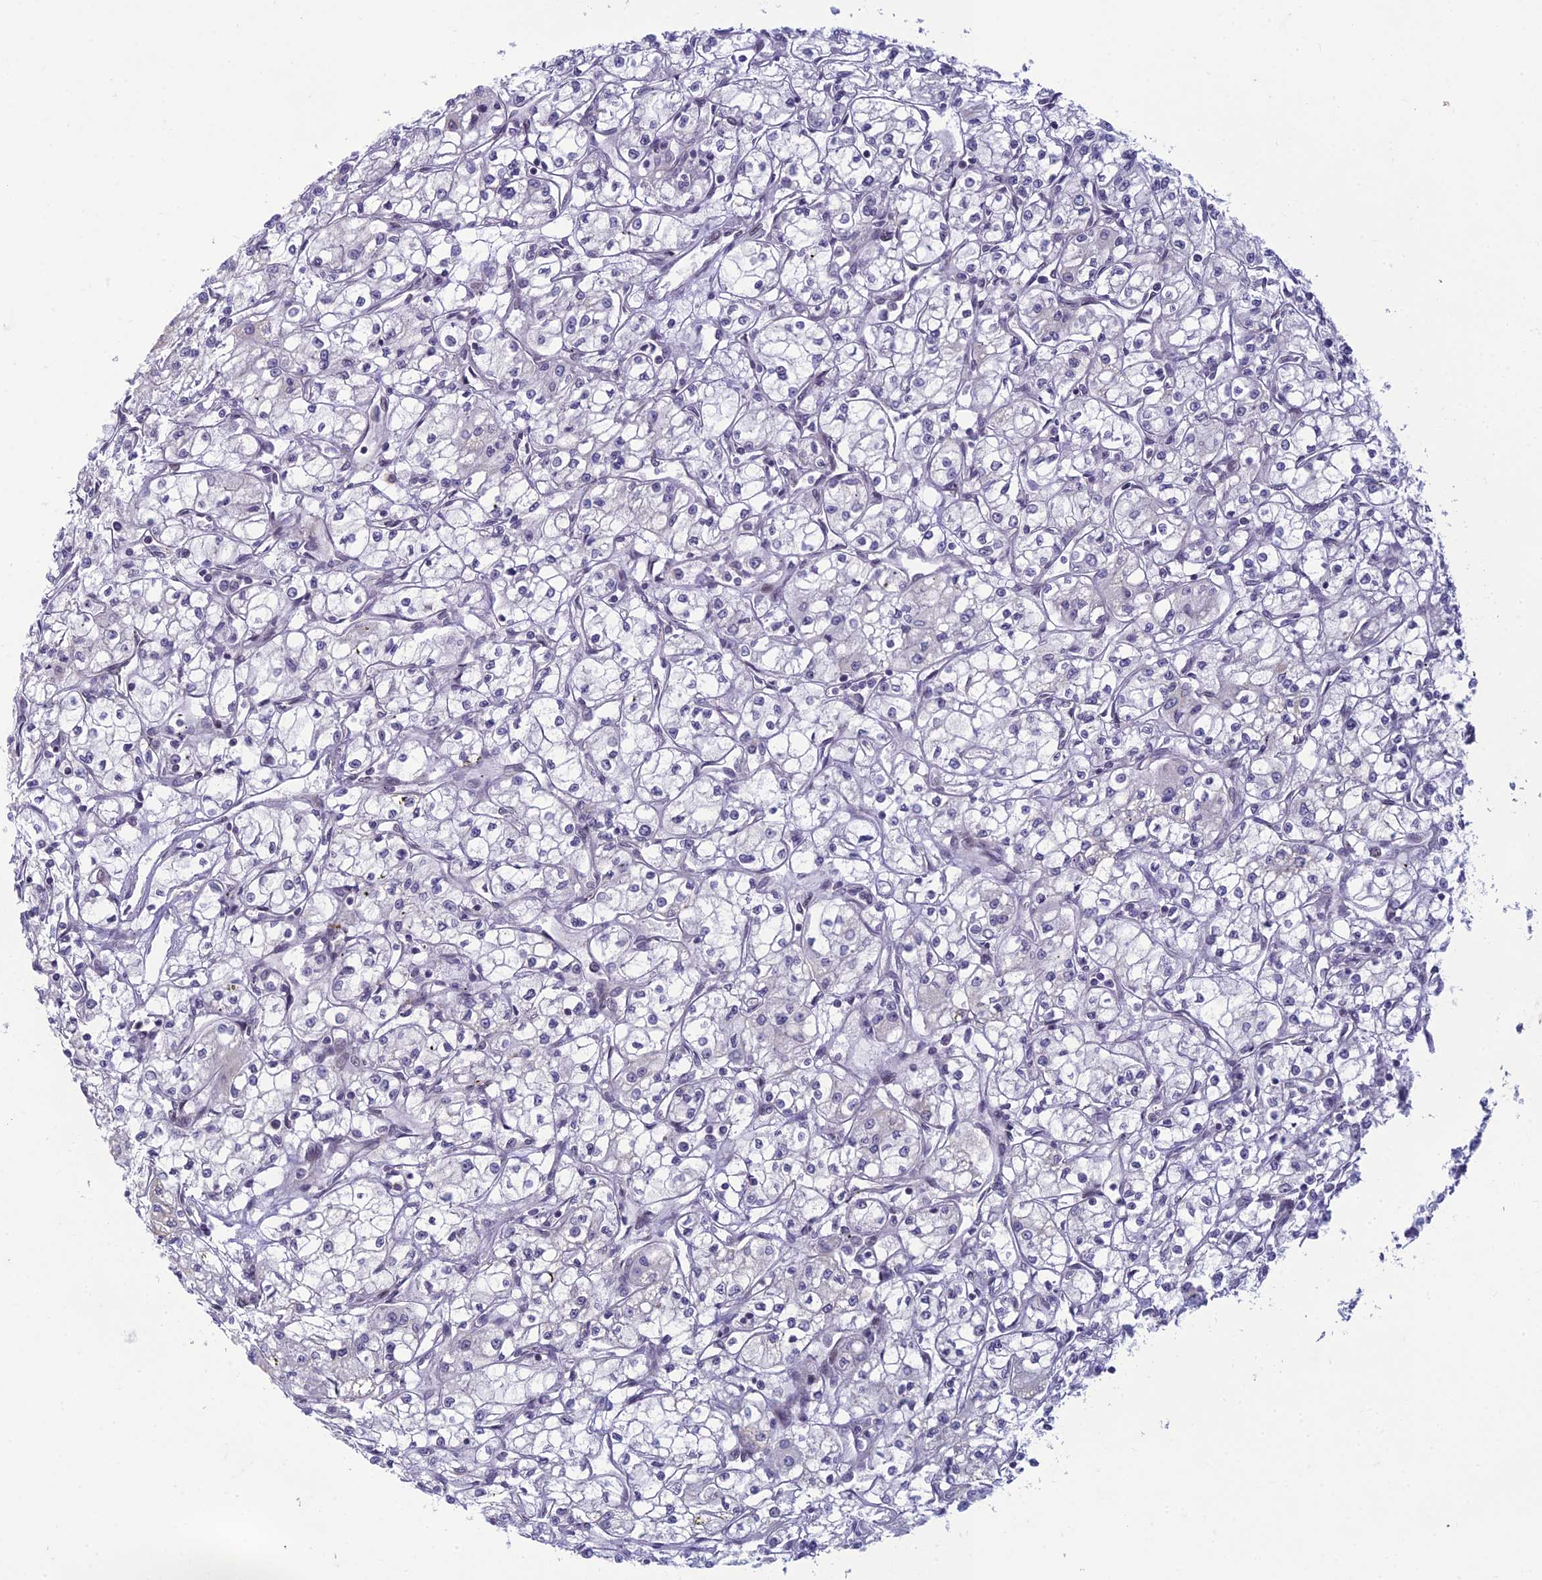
{"staining": {"intensity": "negative", "quantity": "none", "location": "none"}, "tissue": "renal cancer", "cell_type": "Tumor cells", "image_type": "cancer", "snomed": [{"axis": "morphology", "description": "Adenocarcinoma, NOS"}, {"axis": "topography", "description": "Kidney"}], "caption": "Tumor cells show no significant protein expression in renal cancer (adenocarcinoma).", "gene": "DTX2", "patient": {"sex": "male", "age": 59}}